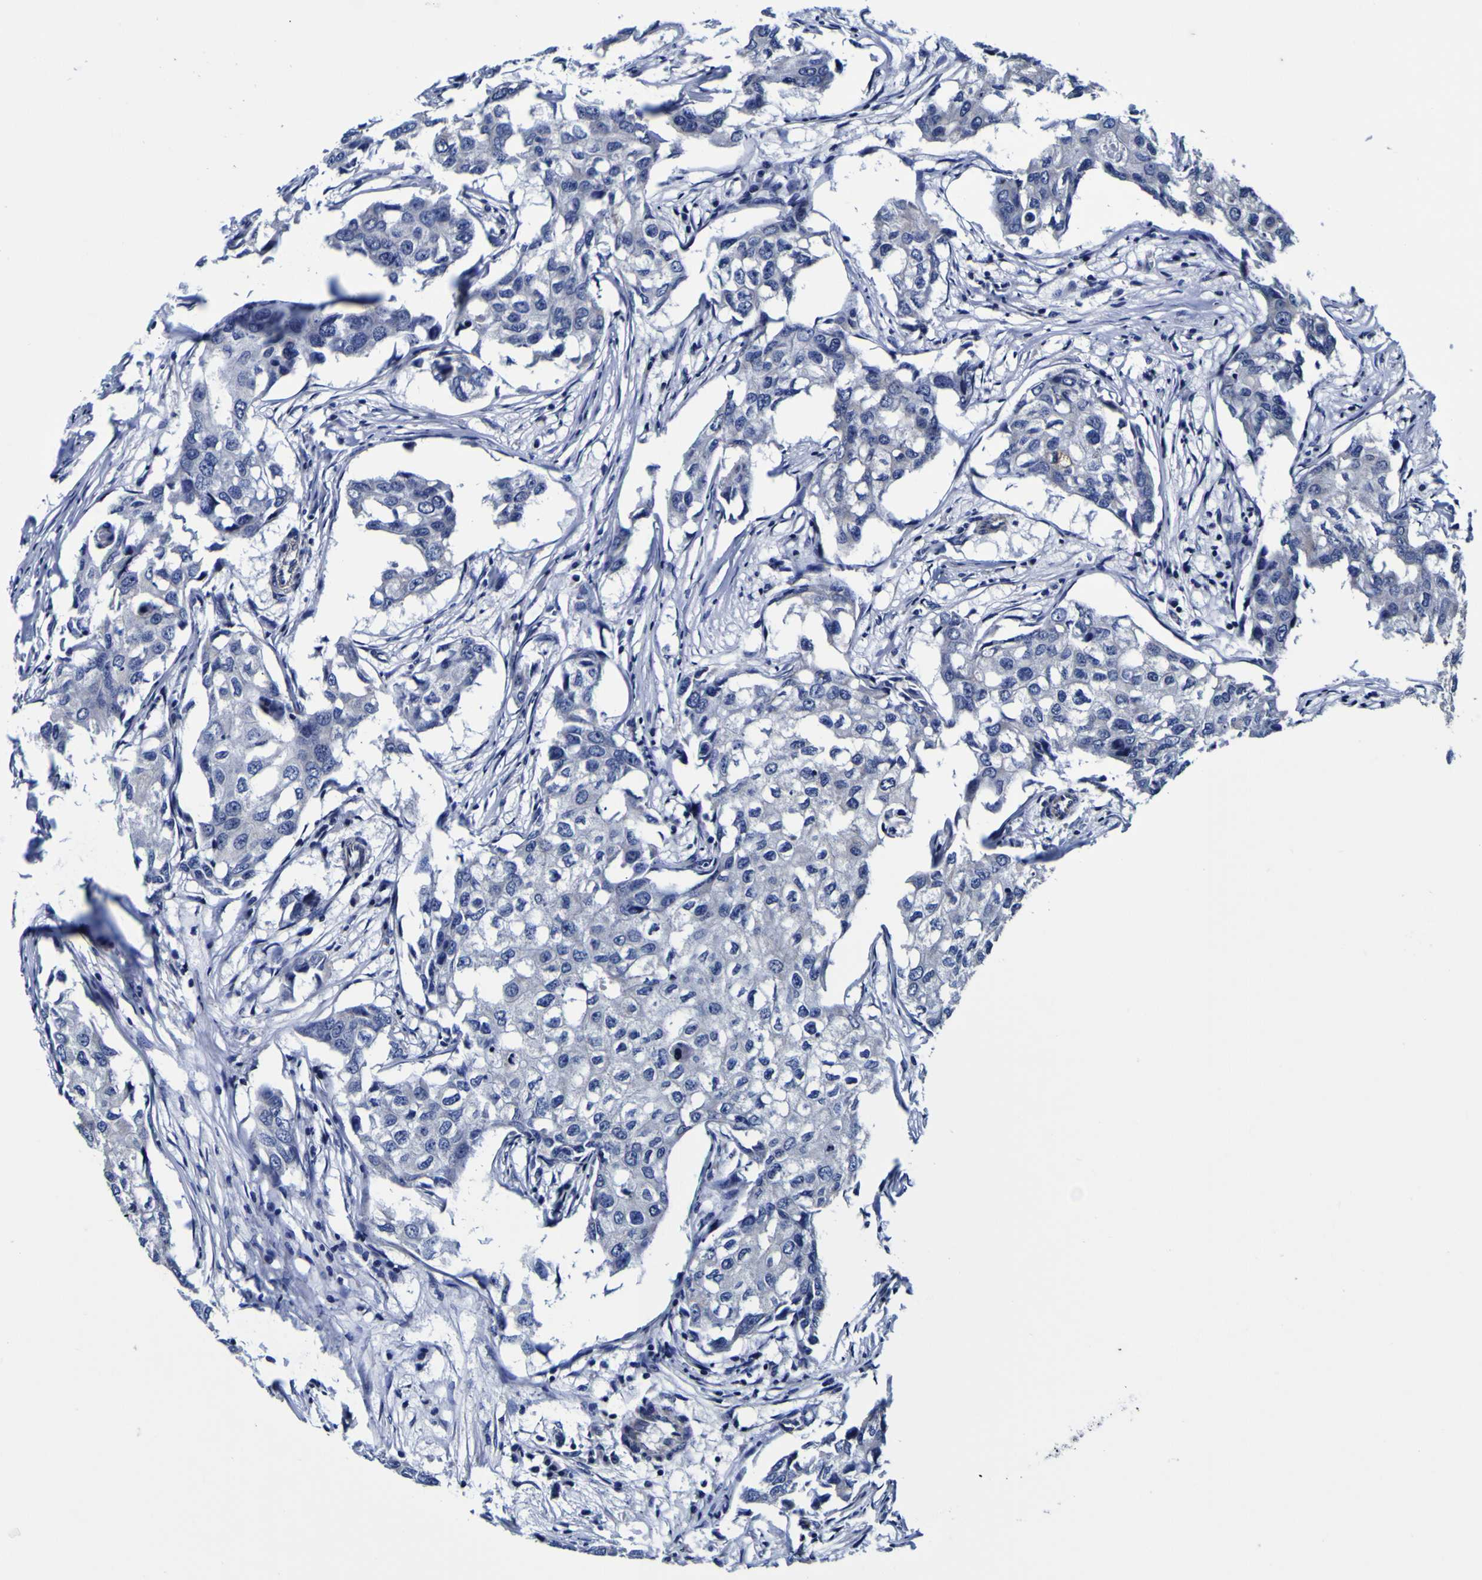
{"staining": {"intensity": "negative", "quantity": "none", "location": "none"}, "tissue": "breast cancer", "cell_type": "Tumor cells", "image_type": "cancer", "snomed": [{"axis": "morphology", "description": "Duct carcinoma"}, {"axis": "topography", "description": "Breast"}], "caption": "Tumor cells show no significant expression in breast invasive ductal carcinoma.", "gene": "PDLIM4", "patient": {"sex": "female", "age": 27}}